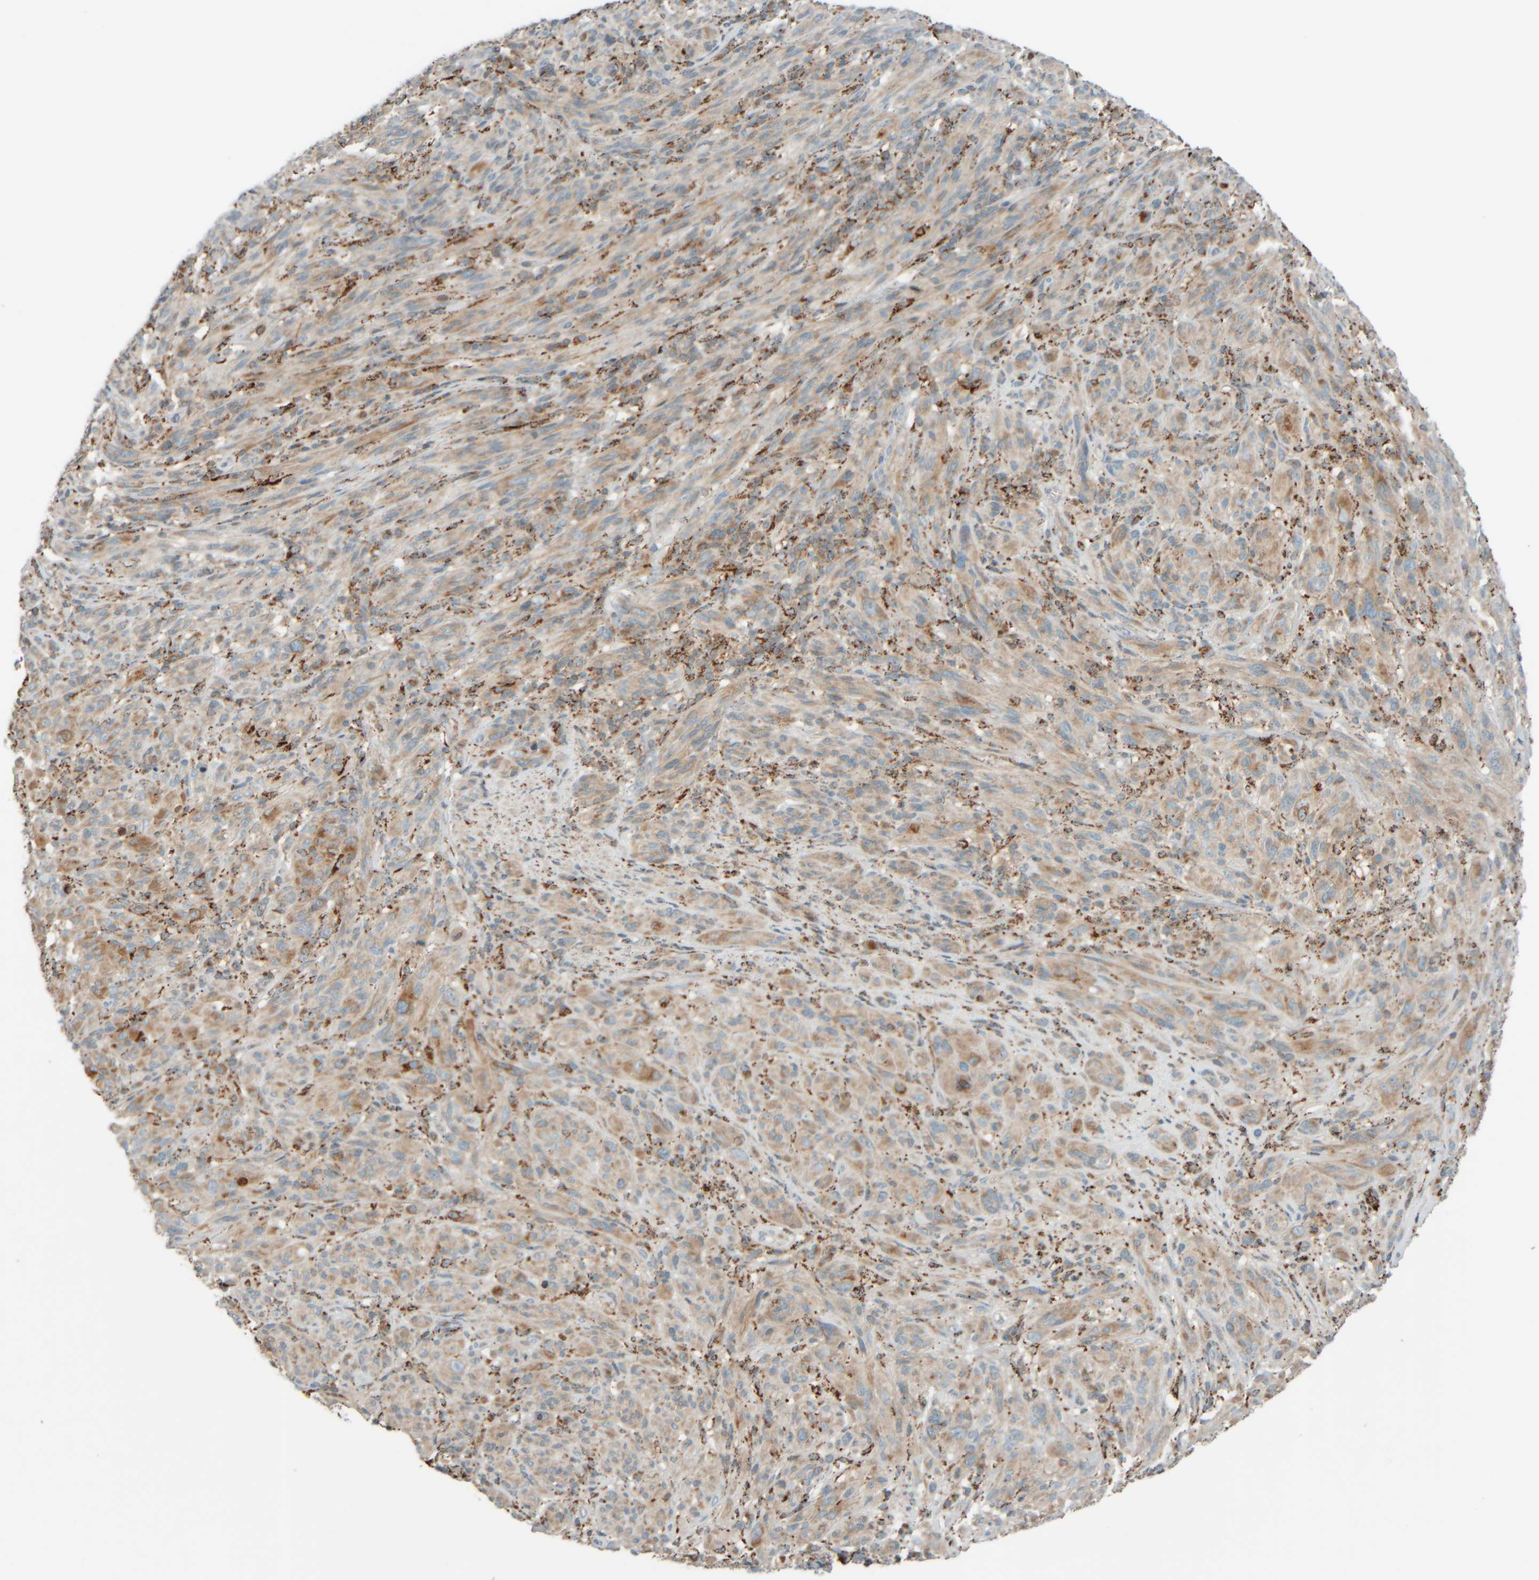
{"staining": {"intensity": "weak", "quantity": ">75%", "location": "cytoplasmic/membranous"}, "tissue": "melanoma", "cell_type": "Tumor cells", "image_type": "cancer", "snomed": [{"axis": "morphology", "description": "Malignant melanoma, NOS"}, {"axis": "topography", "description": "Skin of head"}], "caption": "High-power microscopy captured an immunohistochemistry (IHC) photomicrograph of melanoma, revealing weak cytoplasmic/membranous staining in about >75% of tumor cells.", "gene": "SPAG5", "patient": {"sex": "male", "age": 96}}